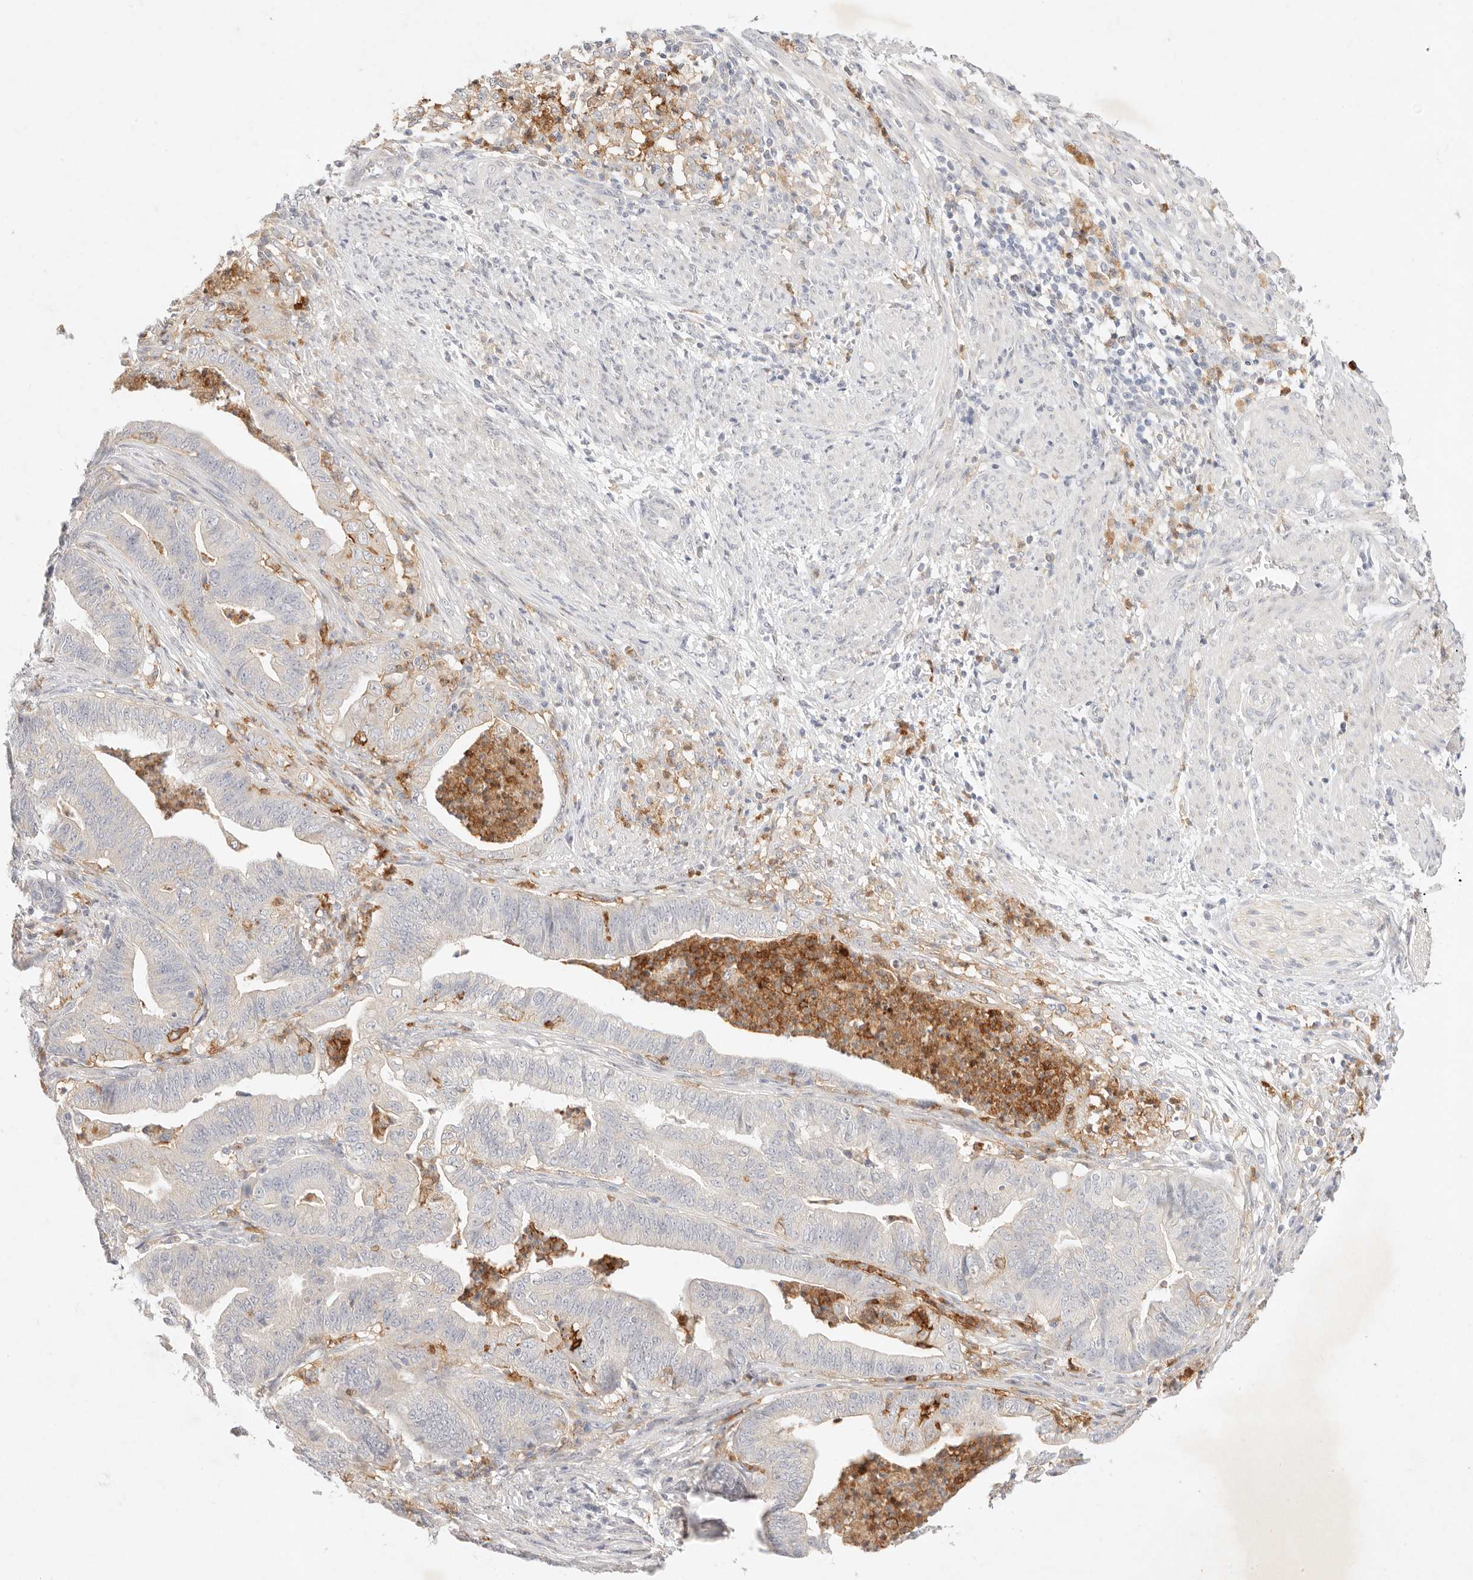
{"staining": {"intensity": "negative", "quantity": "none", "location": "none"}, "tissue": "endometrial cancer", "cell_type": "Tumor cells", "image_type": "cancer", "snomed": [{"axis": "morphology", "description": "Polyp, NOS"}, {"axis": "morphology", "description": "Adenocarcinoma, NOS"}, {"axis": "morphology", "description": "Adenoma, NOS"}, {"axis": "topography", "description": "Endometrium"}], "caption": "An image of human endometrial cancer (polyp) is negative for staining in tumor cells.", "gene": "GPR84", "patient": {"sex": "female", "age": 79}}